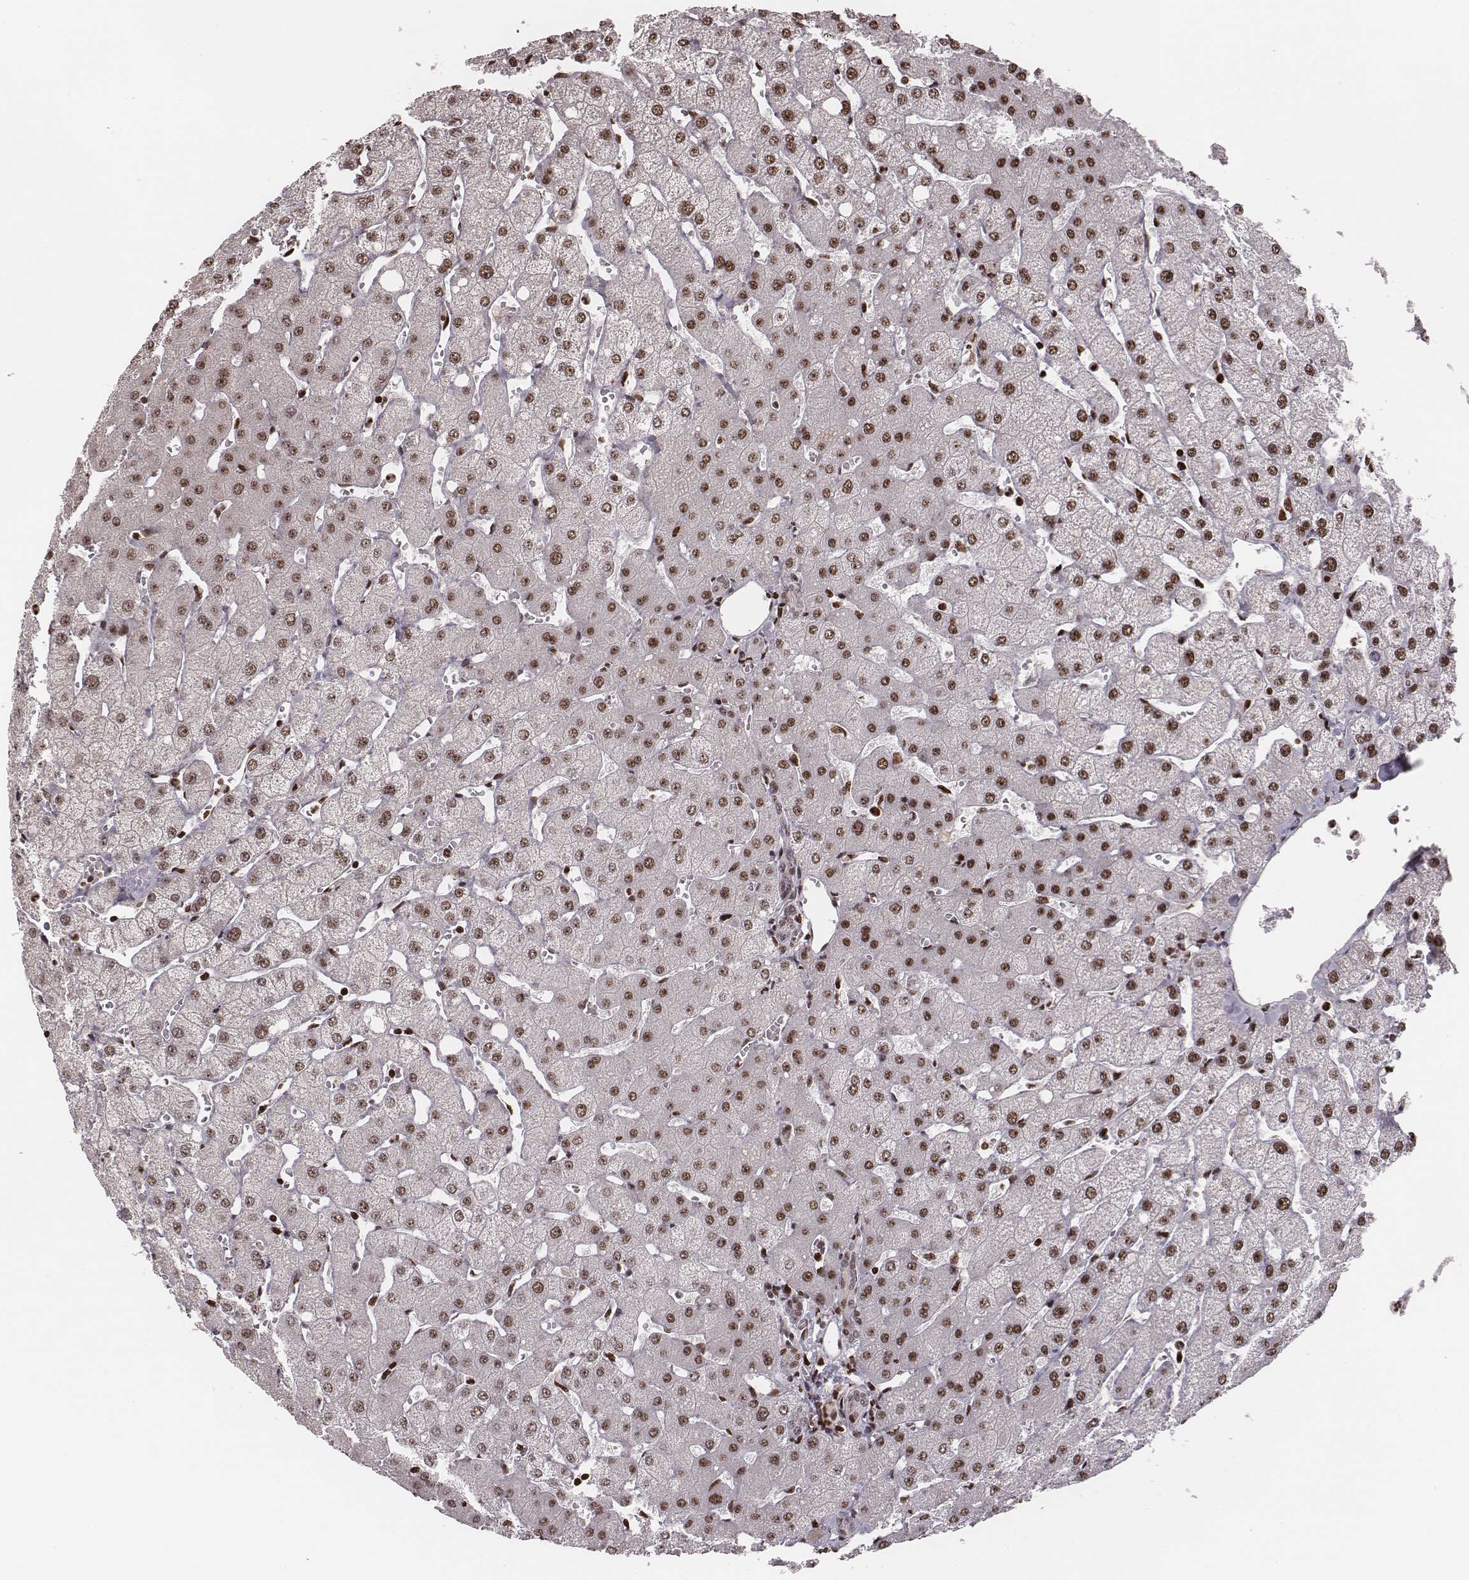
{"staining": {"intensity": "negative", "quantity": "none", "location": "none"}, "tissue": "liver", "cell_type": "Cholangiocytes", "image_type": "normal", "snomed": [{"axis": "morphology", "description": "Normal tissue, NOS"}, {"axis": "topography", "description": "Liver"}], "caption": "DAB immunohistochemical staining of unremarkable liver shows no significant staining in cholangiocytes. Brightfield microscopy of IHC stained with DAB (3,3'-diaminobenzidine) (brown) and hematoxylin (blue), captured at high magnification.", "gene": "VRK3", "patient": {"sex": "female", "age": 54}}